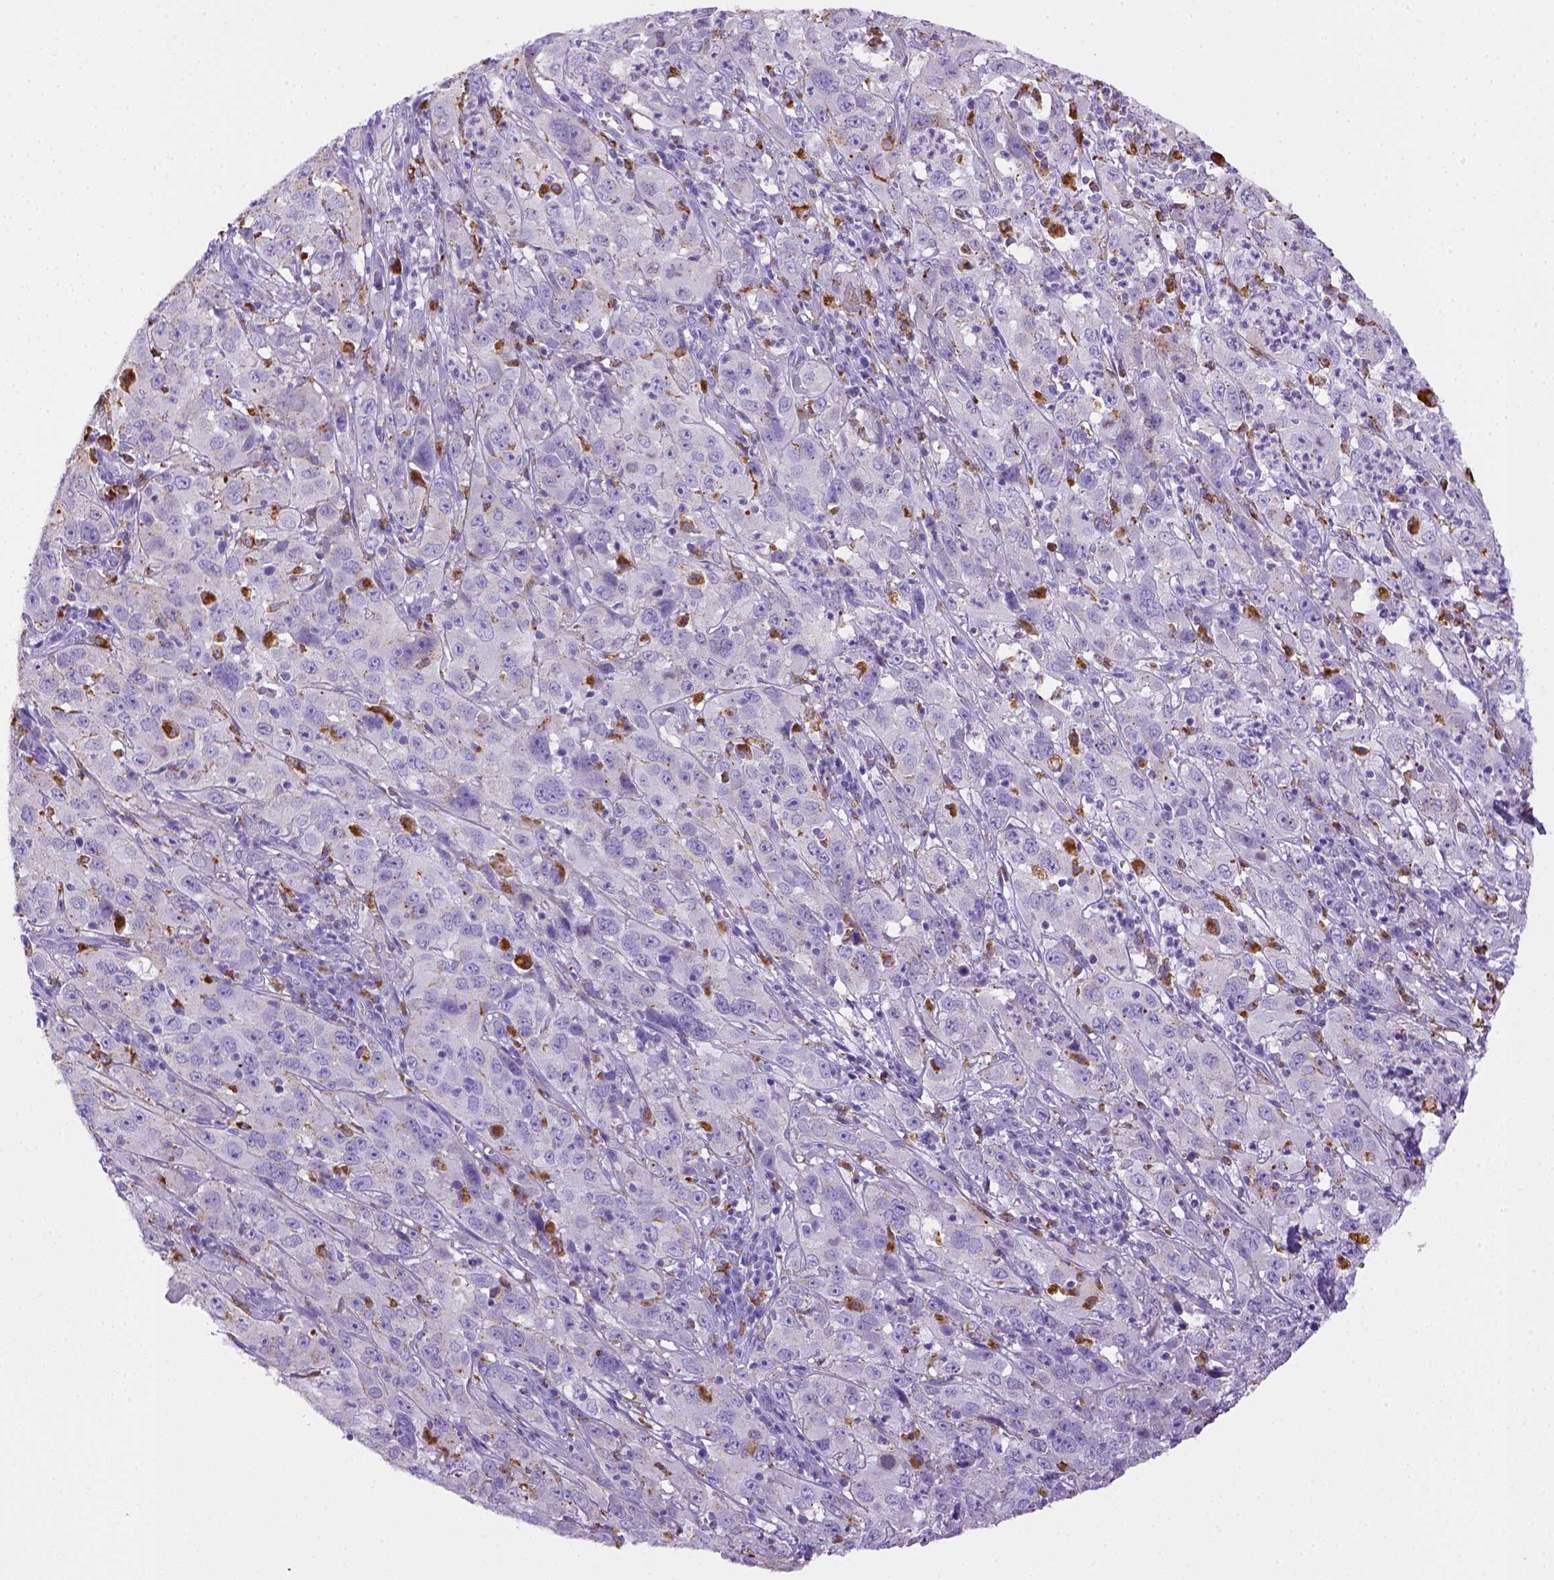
{"staining": {"intensity": "negative", "quantity": "none", "location": "none"}, "tissue": "cervical cancer", "cell_type": "Tumor cells", "image_type": "cancer", "snomed": [{"axis": "morphology", "description": "Squamous cell carcinoma, NOS"}, {"axis": "topography", "description": "Cervix"}], "caption": "Tumor cells show no significant staining in squamous cell carcinoma (cervical). The staining was performed using DAB to visualize the protein expression in brown, while the nuclei were stained in blue with hematoxylin (Magnification: 20x).", "gene": "CD68", "patient": {"sex": "female", "age": 32}}